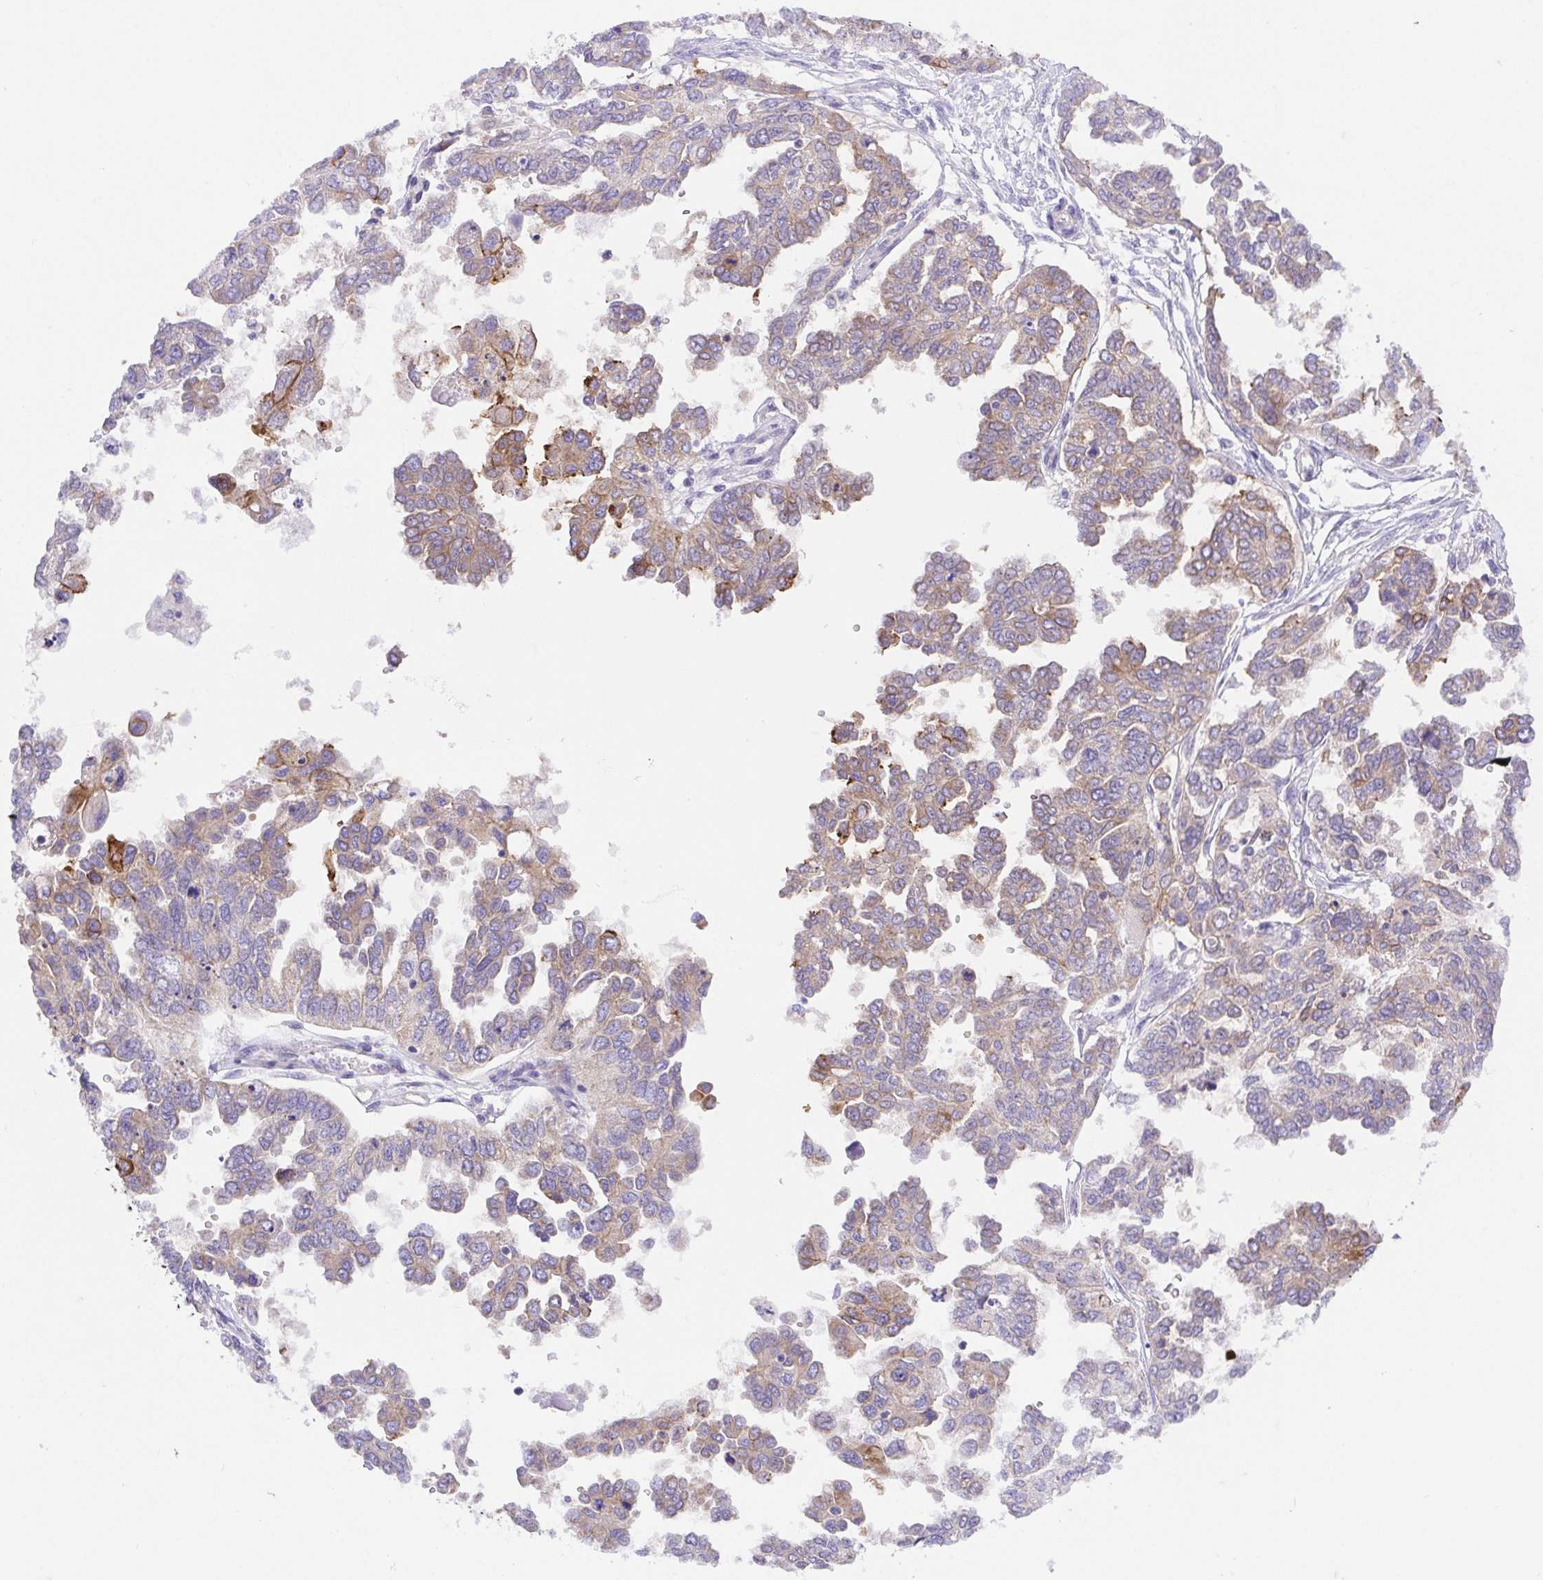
{"staining": {"intensity": "weak", "quantity": "<25%", "location": "cytoplasmic/membranous"}, "tissue": "ovarian cancer", "cell_type": "Tumor cells", "image_type": "cancer", "snomed": [{"axis": "morphology", "description": "Cystadenocarcinoma, serous, NOS"}, {"axis": "topography", "description": "Ovary"}], "caption": "IHC photomicrograph of human ovarian cancer stained for a protein (brown), which shows no staining in tumor cells.", "gene": "SLC13A1", "patient": {"sex": "female", "age": 53}}